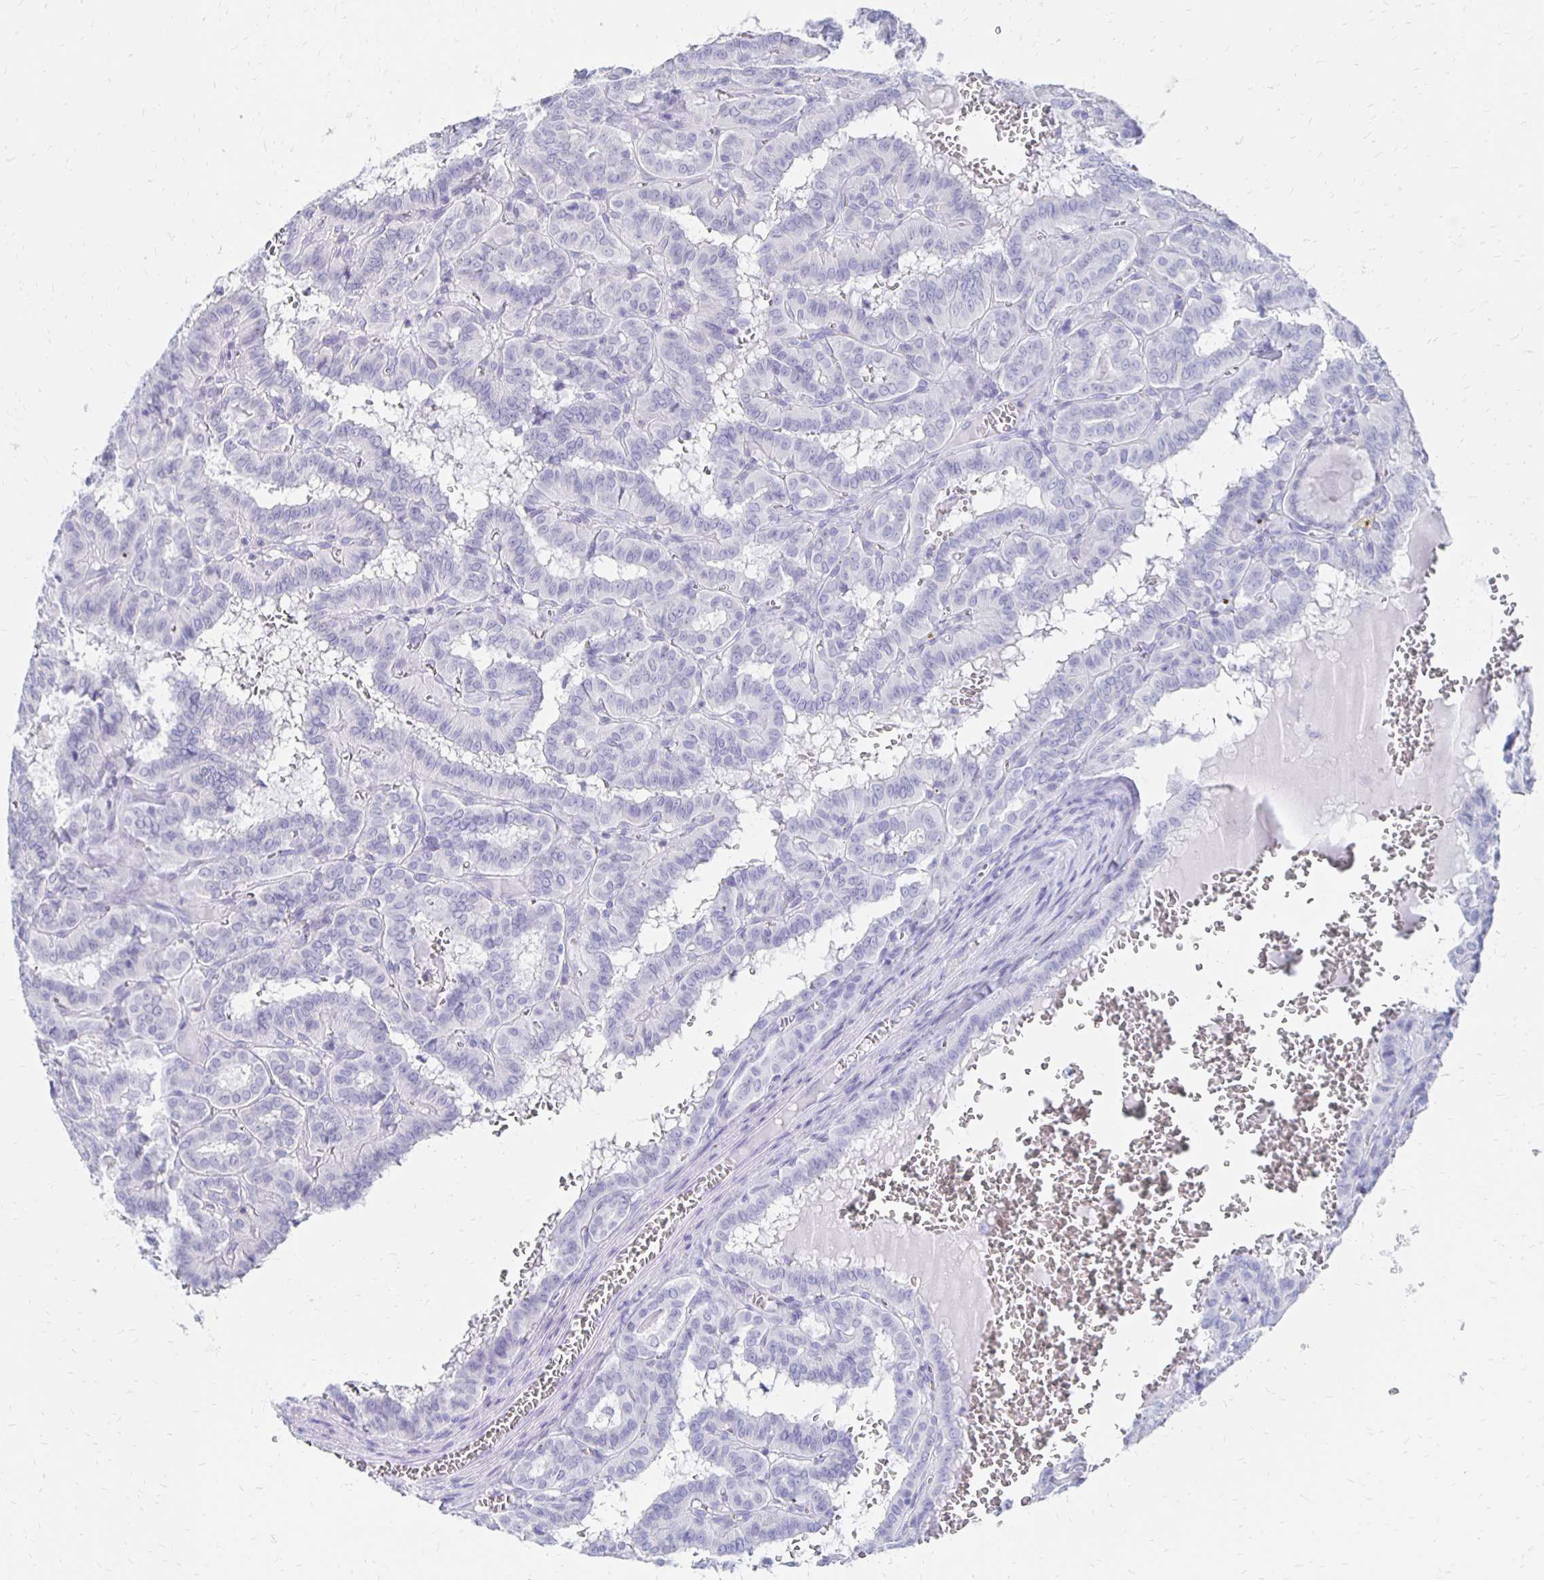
{"staining": {"intensity": "negative", "quantity": "none", "location": "none"}, "tissue": "thyroid cancer", "cell_type": "Tumor cells", "image_type": "cancer", "snomed": [{"axis": "morphology", "description": "Papillary adenocarcinoma, NOS"}, {"axis": "topography", "description": "Thyroid gland"}], "caption": "IHC of papillary adenocarcinoma (thyroid) shows no expression in tumor cells.", "gene": "SYT2", "patient": {"sex": "female", "age": 21}}